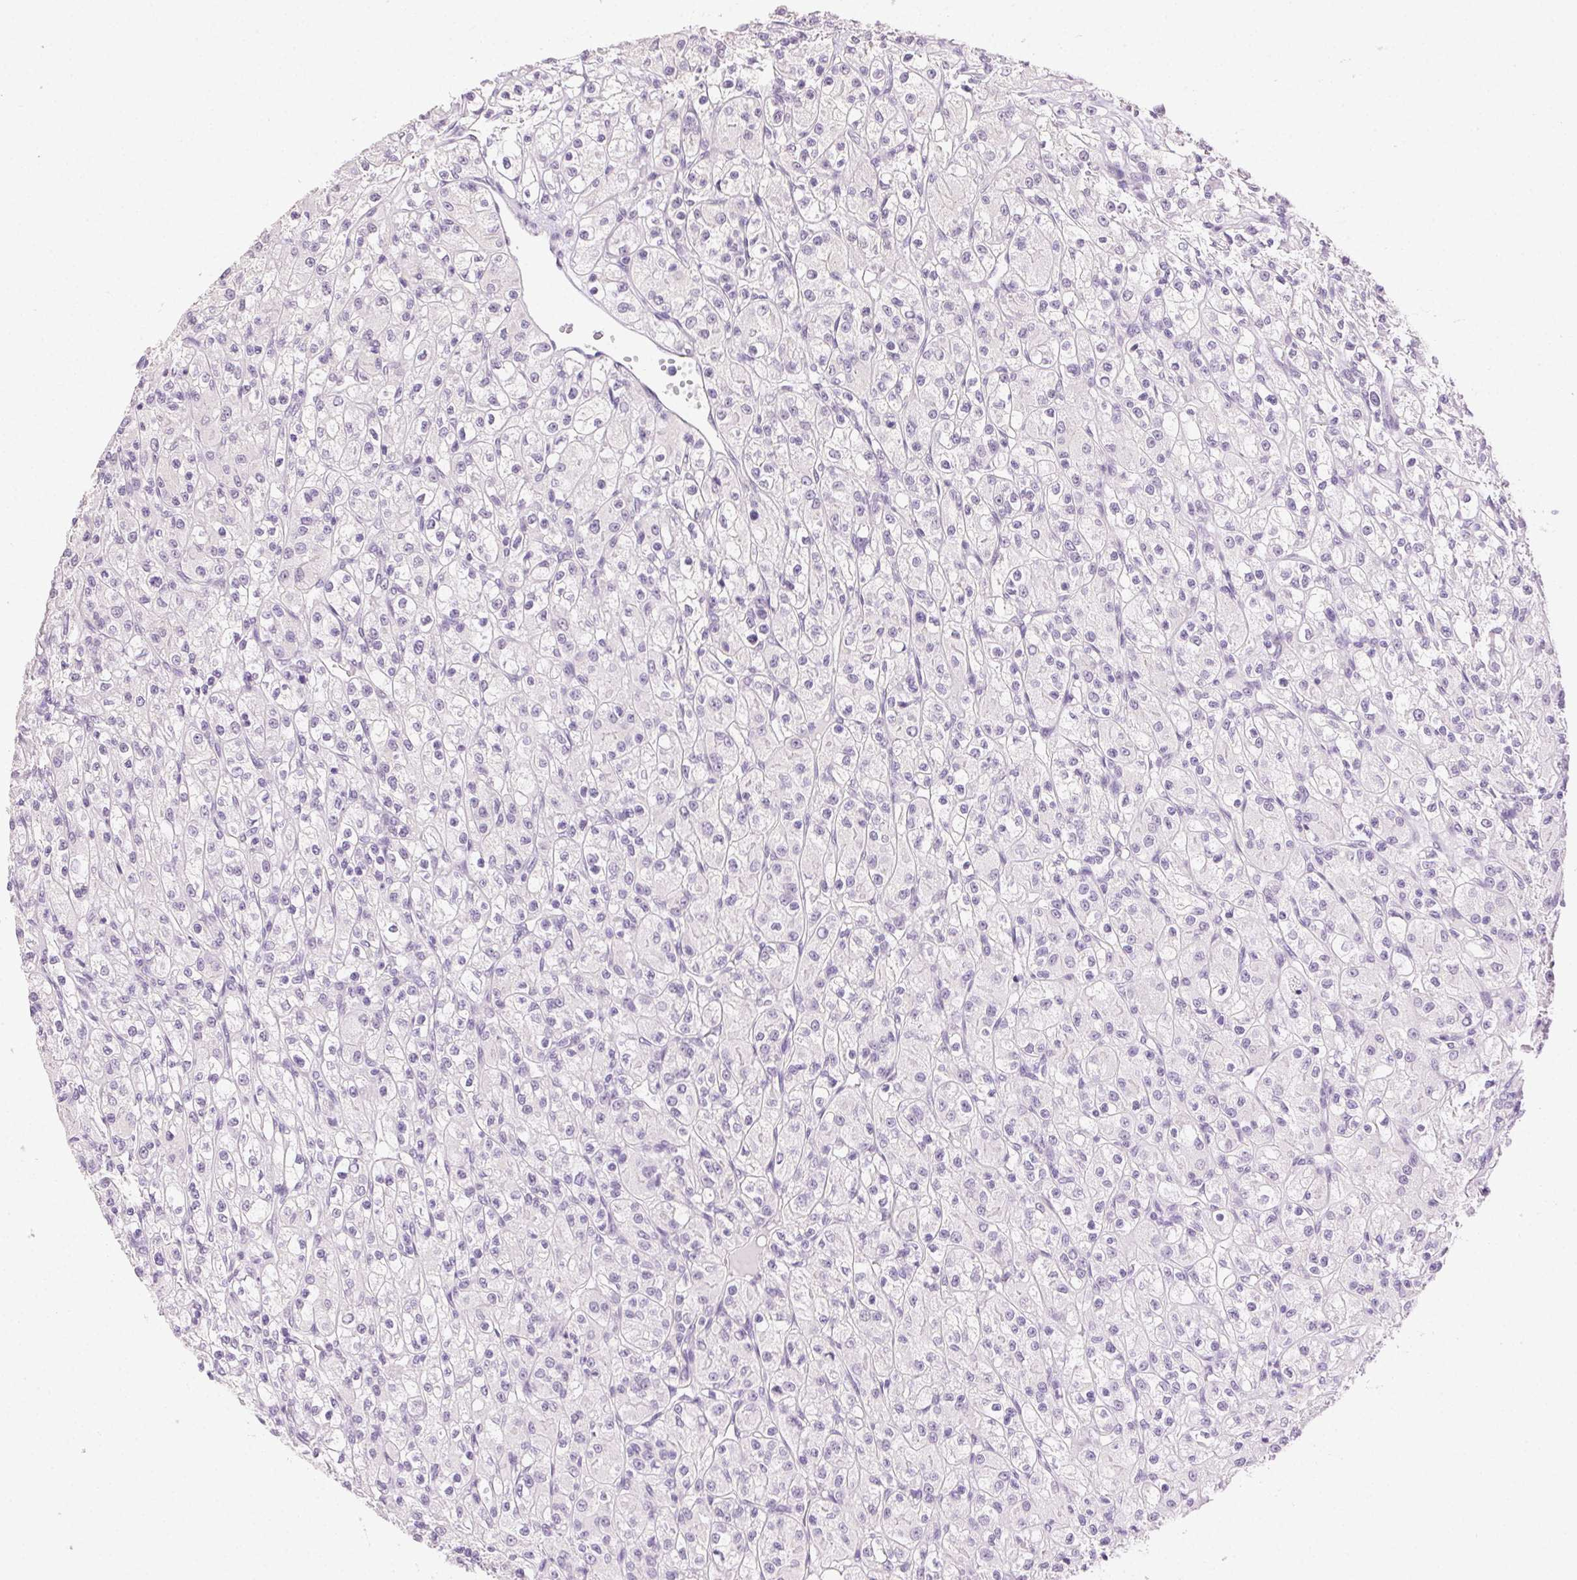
{"staining": {"intensity": "negative", "quantity": "none", "location": "none"}, "tissue": "renal cancer", "cell_type": "Tumor cells", "image_type": "cancer", "snomed": [{"axis": "morphology", "description": "Adenocarcinoma, NOS"}, {"axis": "topography", "description": "Kidney"}], "caption": "Image shows no significant protein staining in tumor cells of adenocarcinoma (renal).", "gene": "CLDN10", "patient": {"sex": "female", "age": 70}}